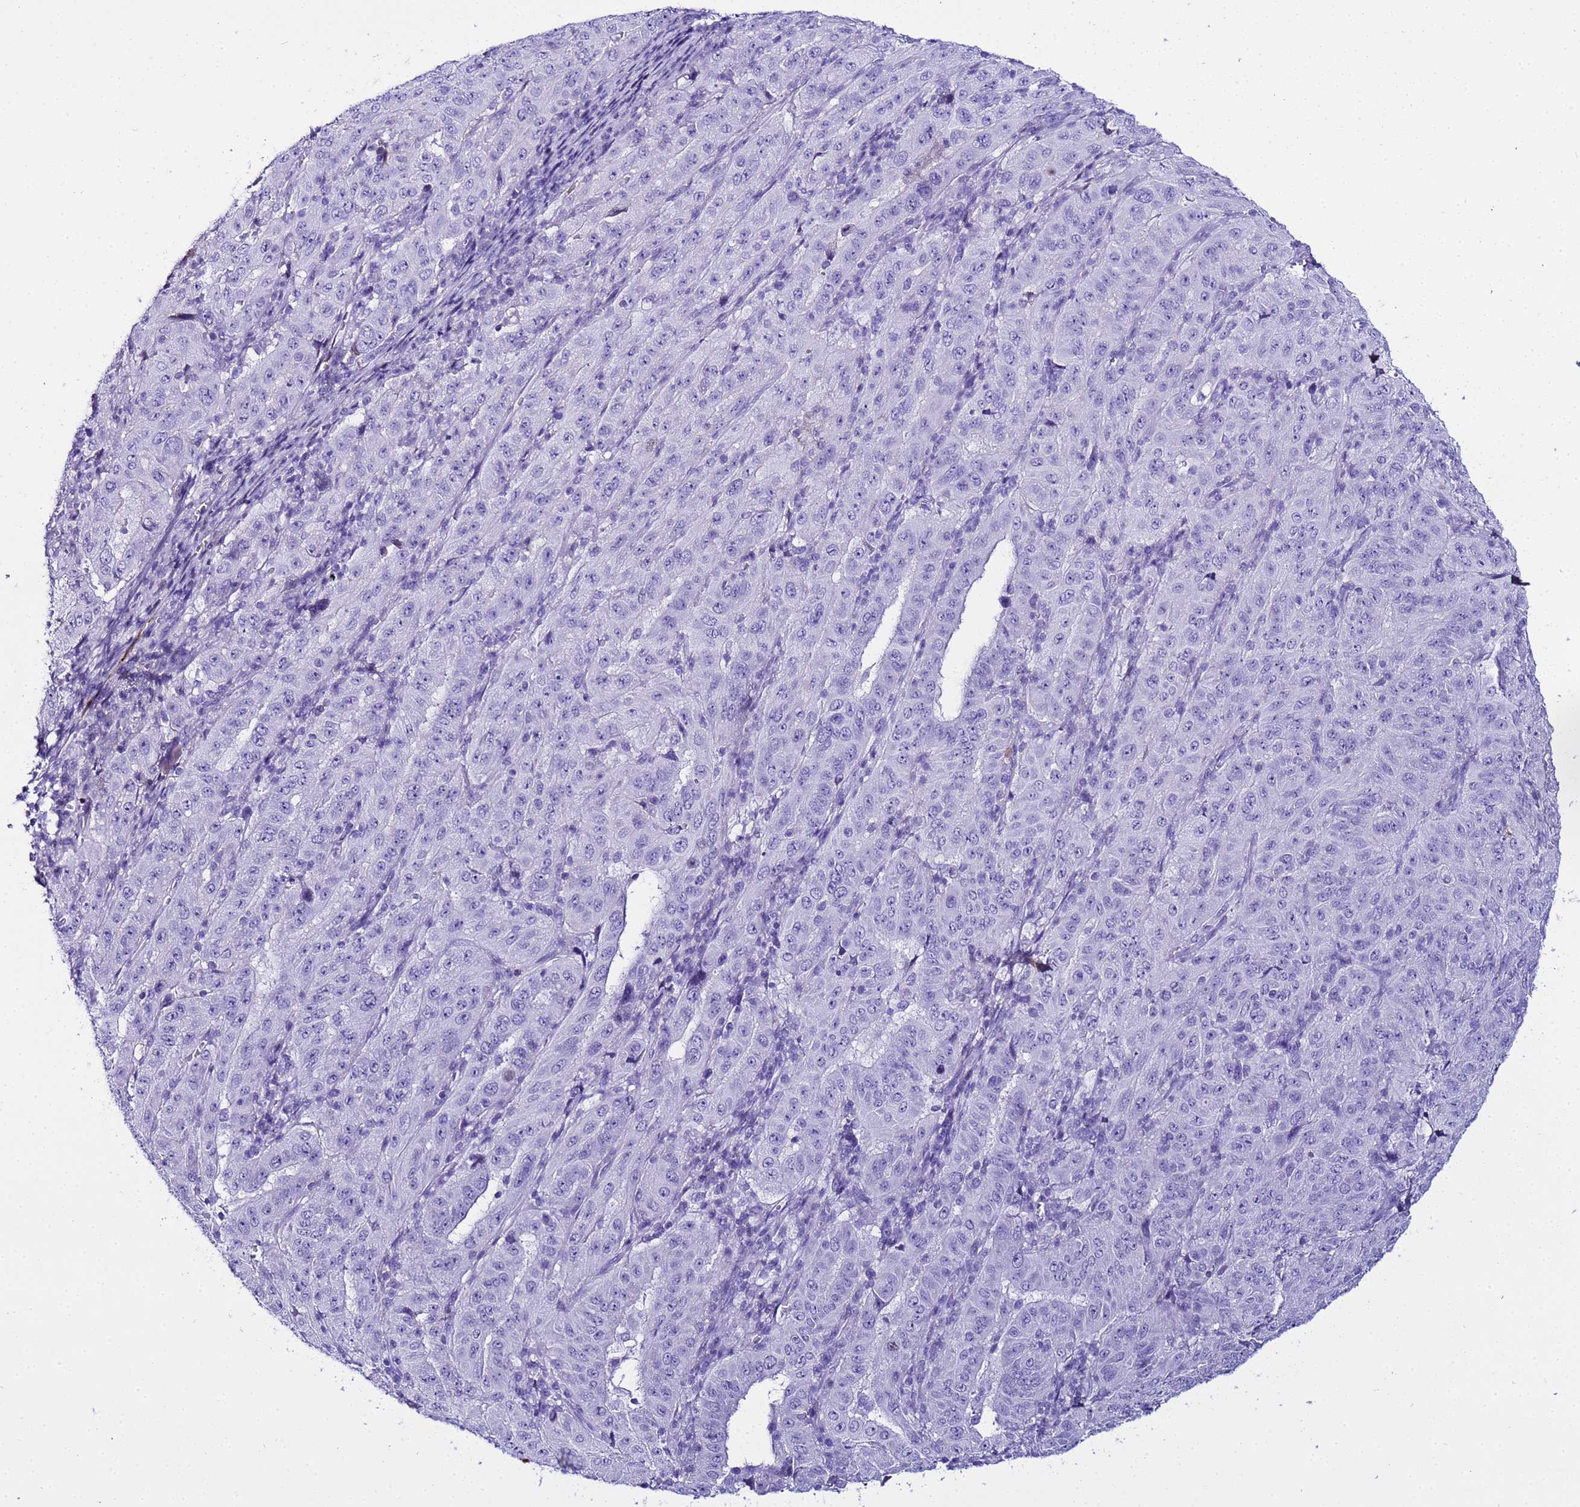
{"staining": {"intensity": "negative", "quantity": "none", "location": "none"}, "tissue": "pancreatic cancer", "cell_type": "Tumor cells", "image_type": "cancer", "snomed": [{"axis": "morphology", "description": "Adenocarcinoma, NOS"}, {"axis": "topography", "description": "Pancreas"}], "caption": "High magnification brightfield microscopy of adenocarcinoma (pancreatic) stained with DAB (3,3'-diaminobenzidine) (brown) and counterstained with hematoxylin (blue): tumor cells show no significant staining. (DAB (3,3'-diaminobenzidine) IHC with hematoxylin counter stain).", "gene": "CFHR2", "patient": {"sex": "male", "age": 63}}